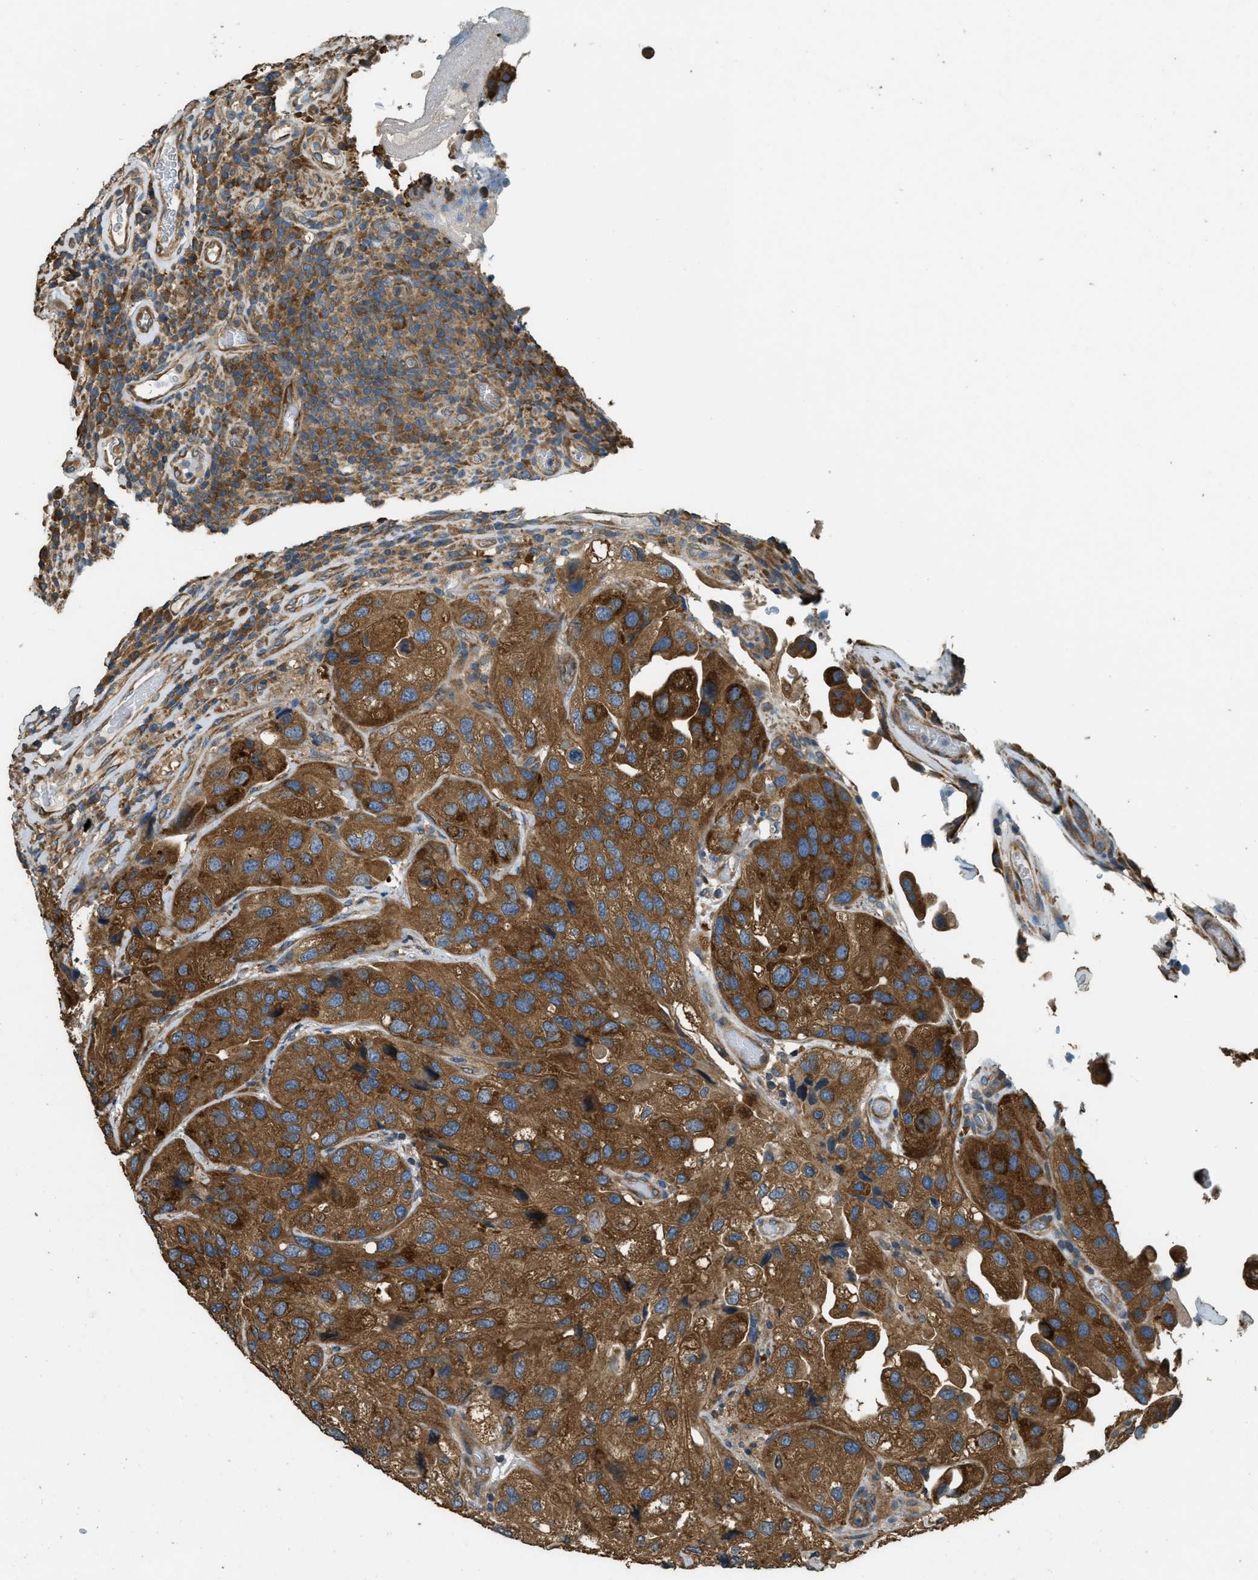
{"staining": {"intensity": "strong", "quantity": ">75%", "location": "cytoplasmic/membranous"}, "tissue": "urothelial cancer", "cell_type": "Tumor cells", "image_type": "cancer", "snomed": [{"axis": "morphology", "description": "Urothelial carcinoma, High grade"}, {"axis": "topography", "description": "Urinary bladder"}], "caption": "Tumor cells show strong cytoplasmic/membranous staining in about >75% of cells in high-grade urothelial carcinoma. The staining is performed using DAB (3,3'-diaminobenzidine) brown chromogen to label protein expression. The nuclei are counter-stained blue using hematoxylin.", "gene": "MARS1", "patient": {"sex": "female", "age": 64}}